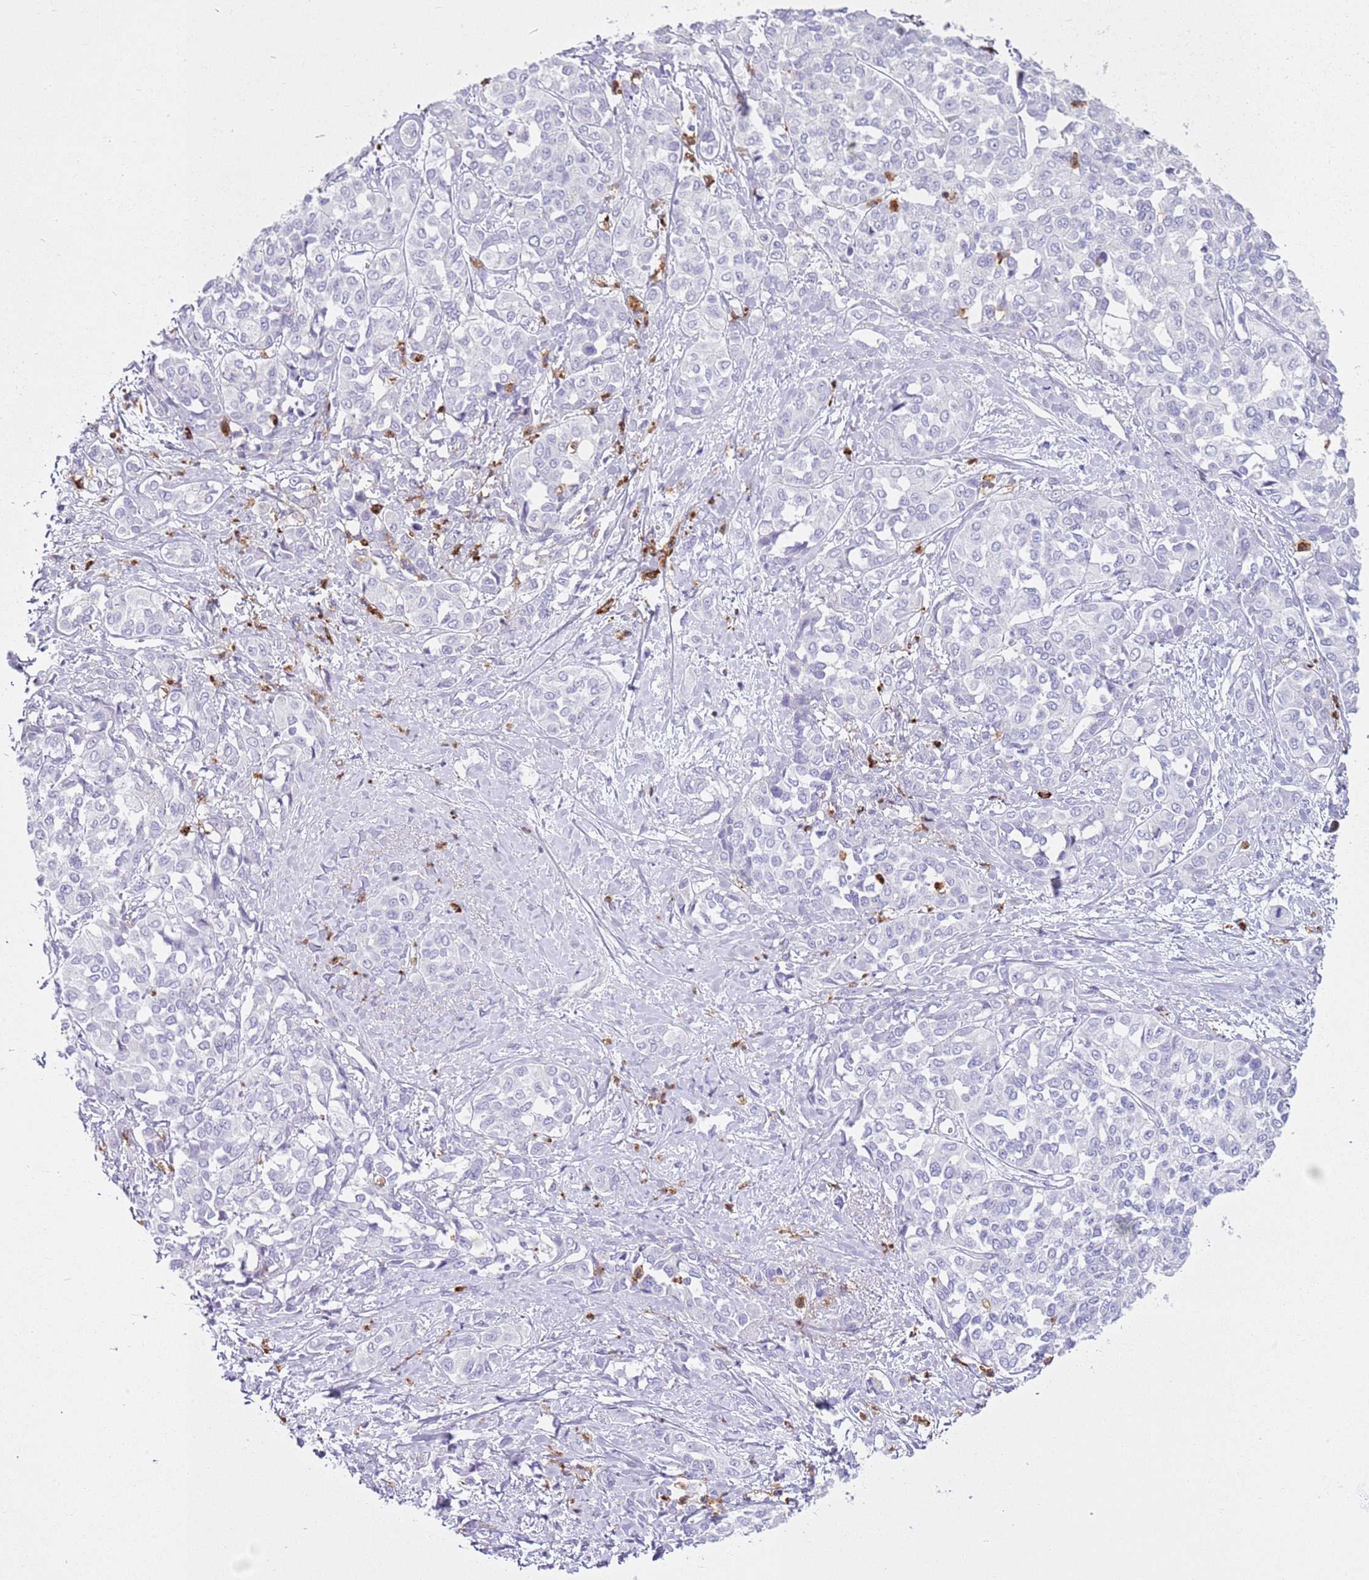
{"staining": {"intensity": "negative", "quantity": "none", "location": "none"}, "tissue": "liver cancer", "cell_type": "Tumor cells", "image_type": "cancer", "snomed": [{"axis": "morphology", "description": "Cholangiocarcinoma"}, {"axis": "topography", "description": "Liver"}], "caption": "High power microscopy histopathology image of an immunohistochemistry micrograph of cholangiocarcinoma (liver), revealing no significant staining in tumor cells. The staining was performed using DAB (3,3'-diaminobenzidine) to visualize the protein expression in brown, while the nuclei were stained in blue with hematoxylin (Magnification: 20x).", "gene": "CD177", "patient": {"sex": "female", "age": 77}}